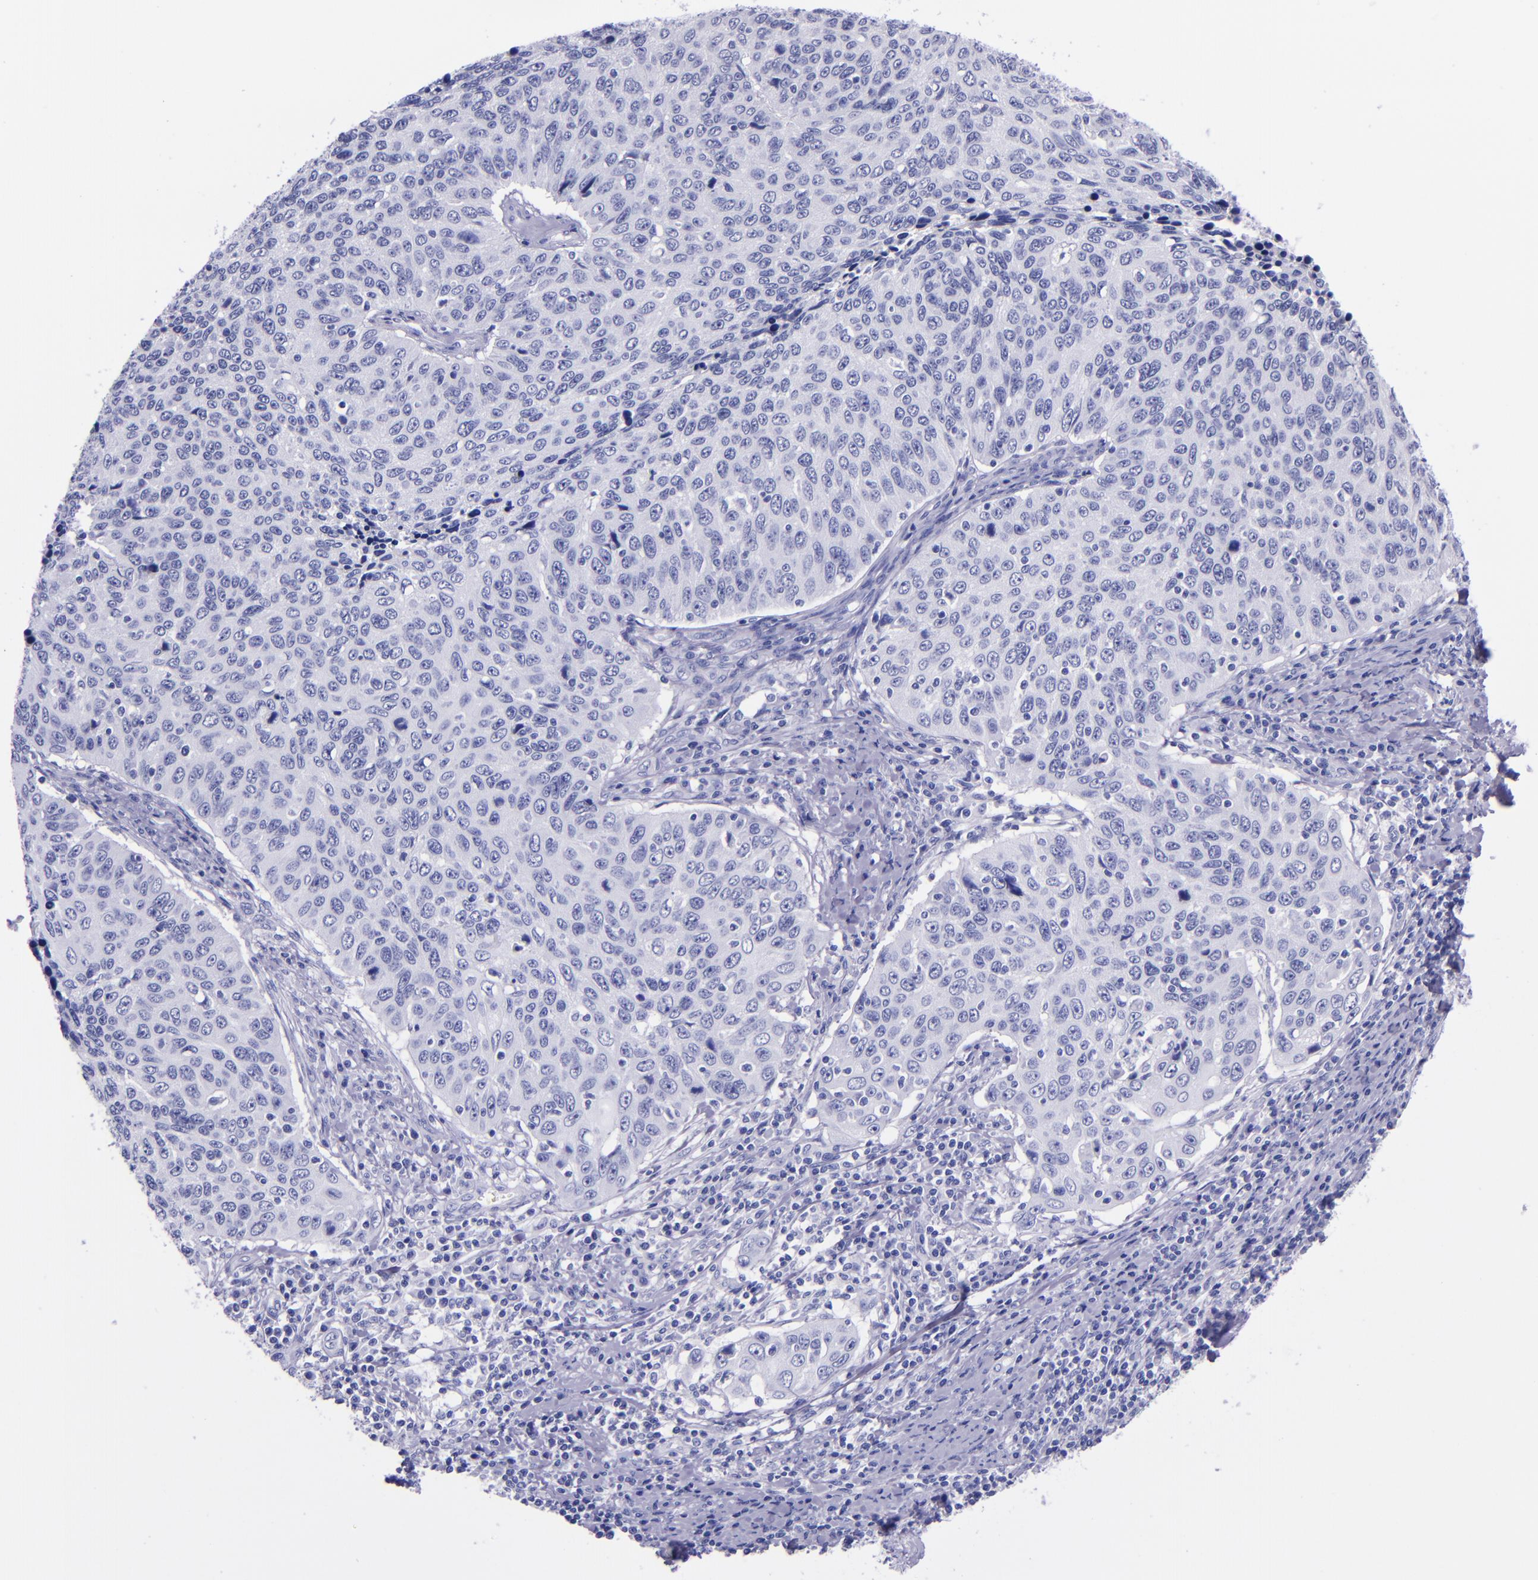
{"staining": {"intensity": "negative", "quantity": "none", "location": "none"}, "tissue": "cervical cancer", "cell_type": "Tumor cells", "image_type": "cancer", "snomed": [{"axis": "morphology", "description": "Squamous cell carcinoma, NOS"}, {"axis": "topography", "description": "Cervix"}], "caption": "This micrograph is of cervical cancer (squamous cell carcinoma) stained with immunohistochemistry (IHC) to label a protein in brown with the nuclei are counter-stained blue. There is no positivity in tumor cells.", "gene": "MBP", "patient": {"sex": "female", "age": 53}}